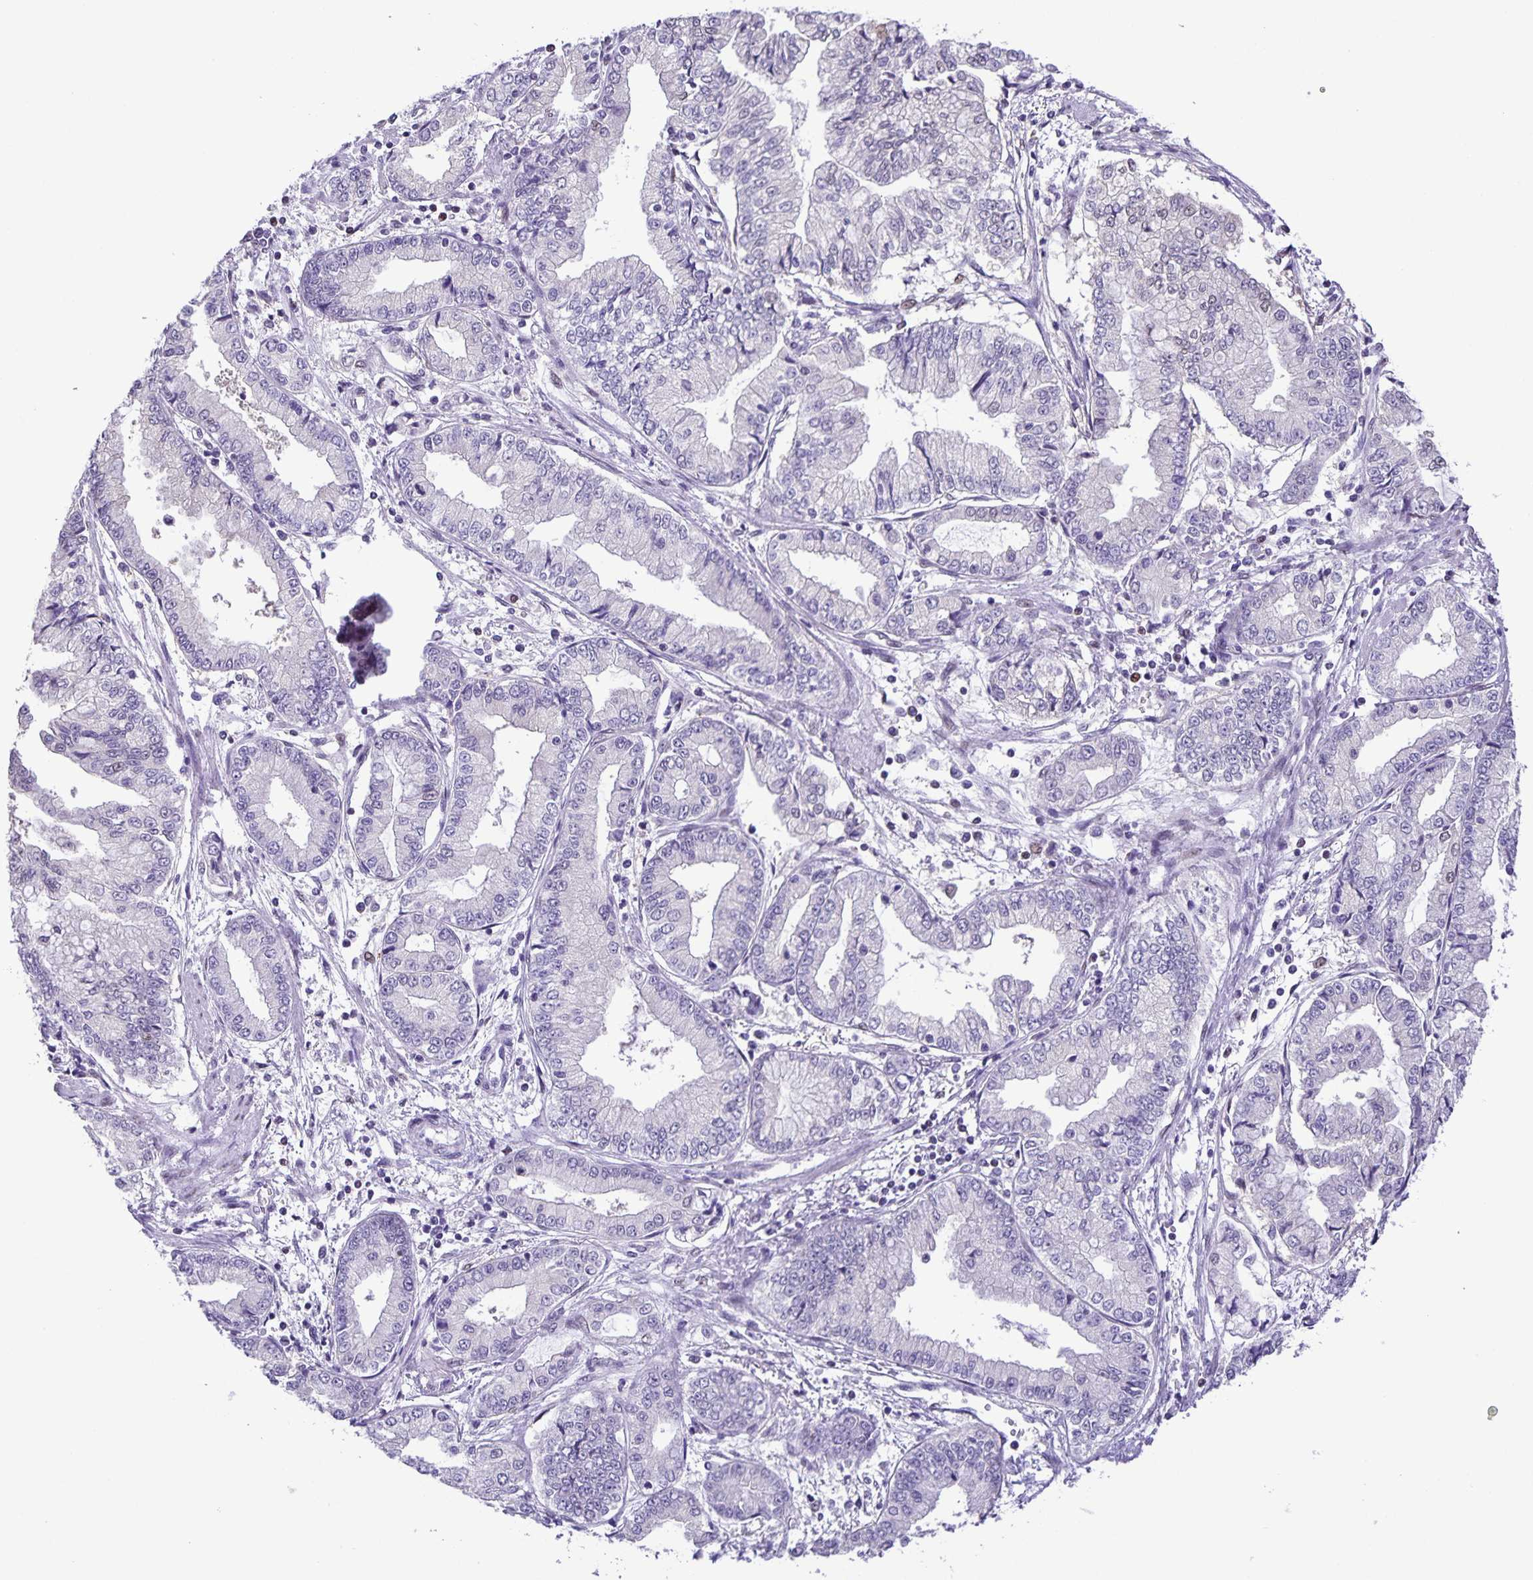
{"staining": {"intensity": "negative", "quantity": "none", "location": "none"}, "tissue": "stomach cancer", "cell_type": "Tumor cells", "image_type": "cancer", "snomed": [{"axis": "morphology", "description": "Adenocarcinoma, NOS"}, {"axis": "topography", "description": "Stomach, upper"}], "caption": "Human stomach cancer stained for a protein using immunohistochemistry displays no staining in tumor cells.", "gene": "ONECUT2", "patient": {"sex": "female", "age": 74}}